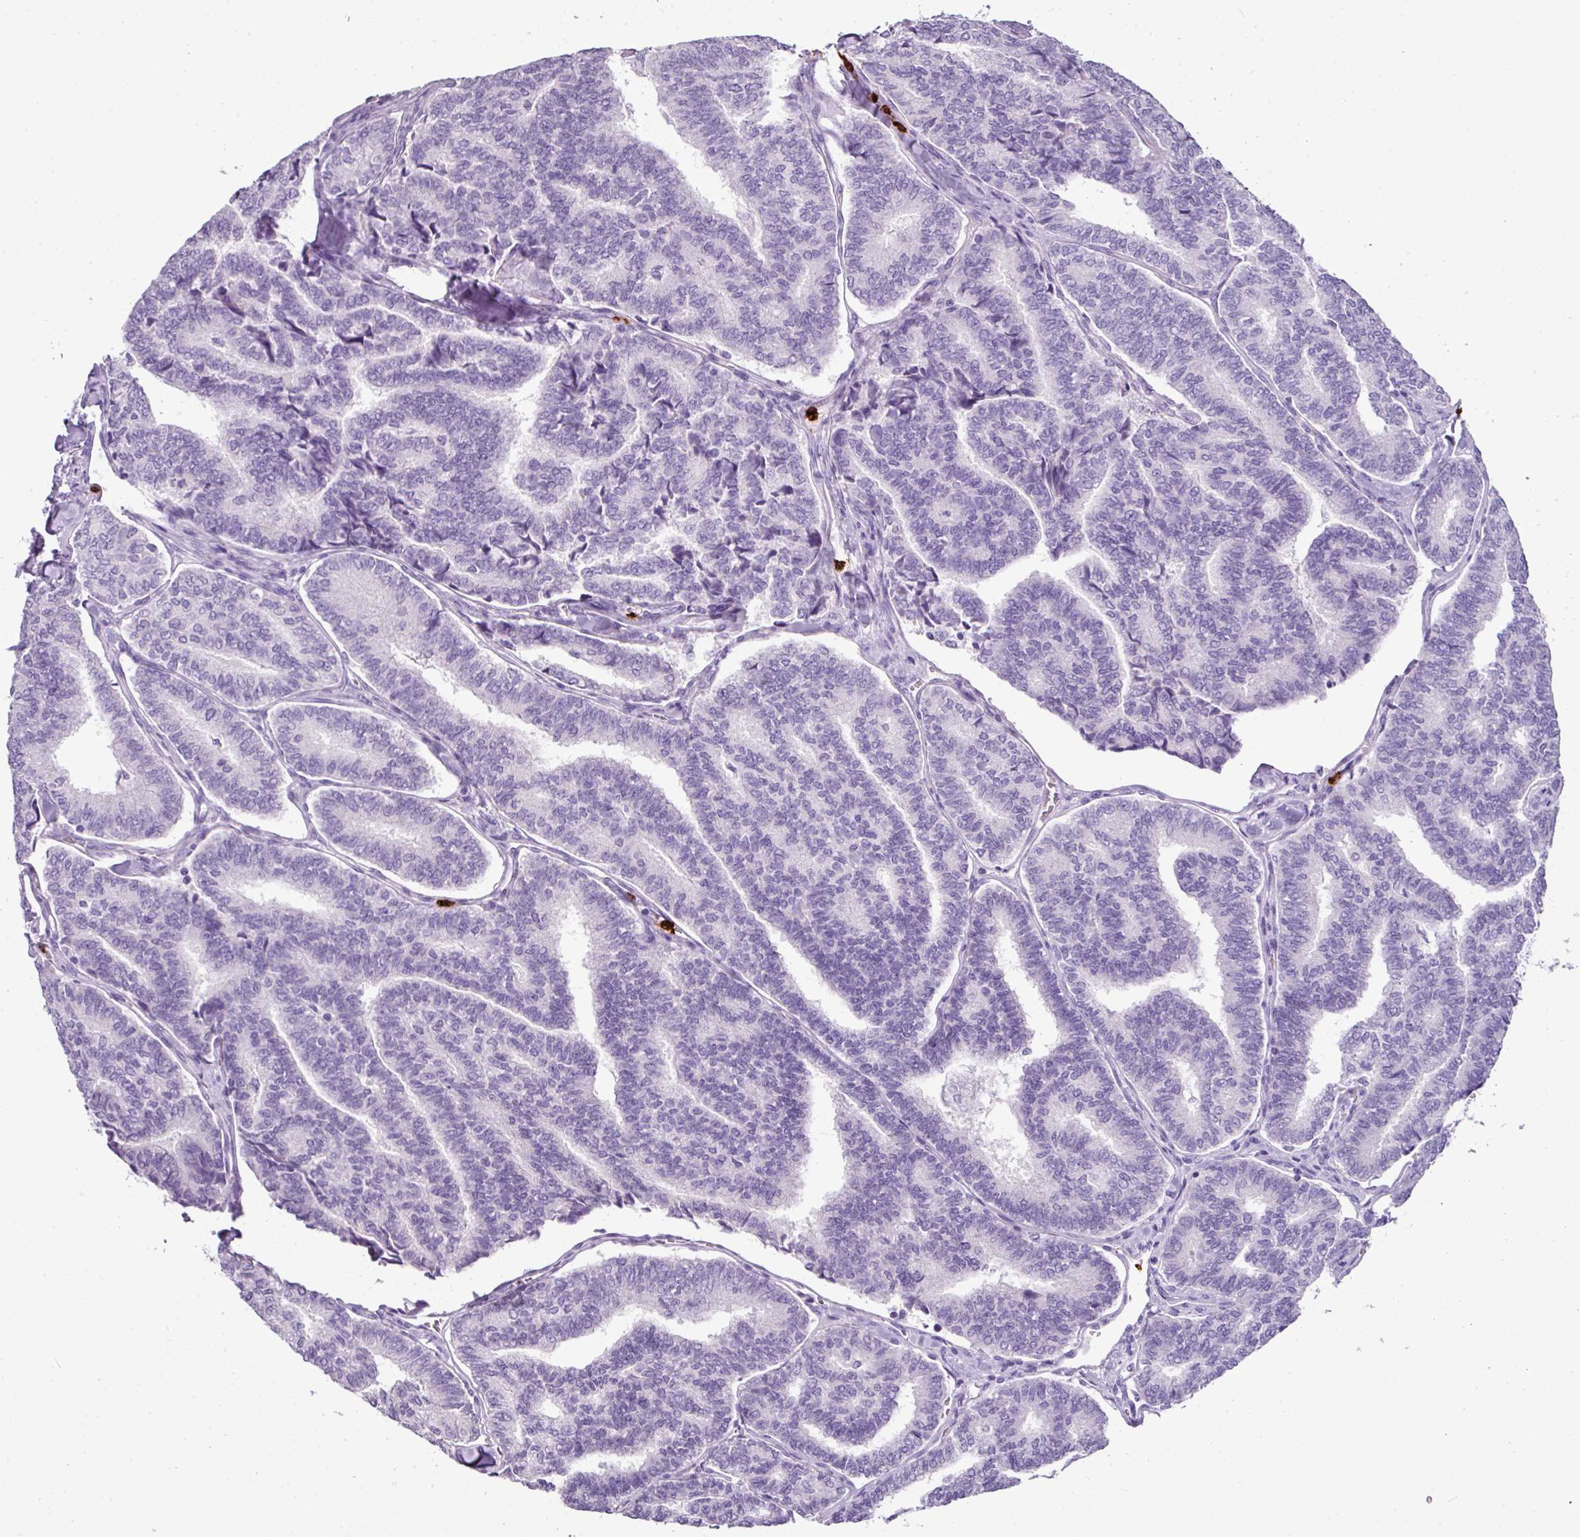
{"staining": {"intensity": "negative", "quantity": "none", "location": "none"}, "tissue": "thyroid cancer", "cell_type": "Tumor cells", "image_type": "cancer", "snomed": [{"axis": "morphology", "description": "Papillary adenocarcinoma, NOS"}, {"axis": "topography", "description": "Thyroid gland"}], "caption": "DAB (3,3'-diaminobenzidine) immunohistochemical staining of thyroid papillary adenocarcinoma reveals no significant positivity in tumor cells.", "gene": "CTSG", "patient": {"sex": "female", "age": 35}}